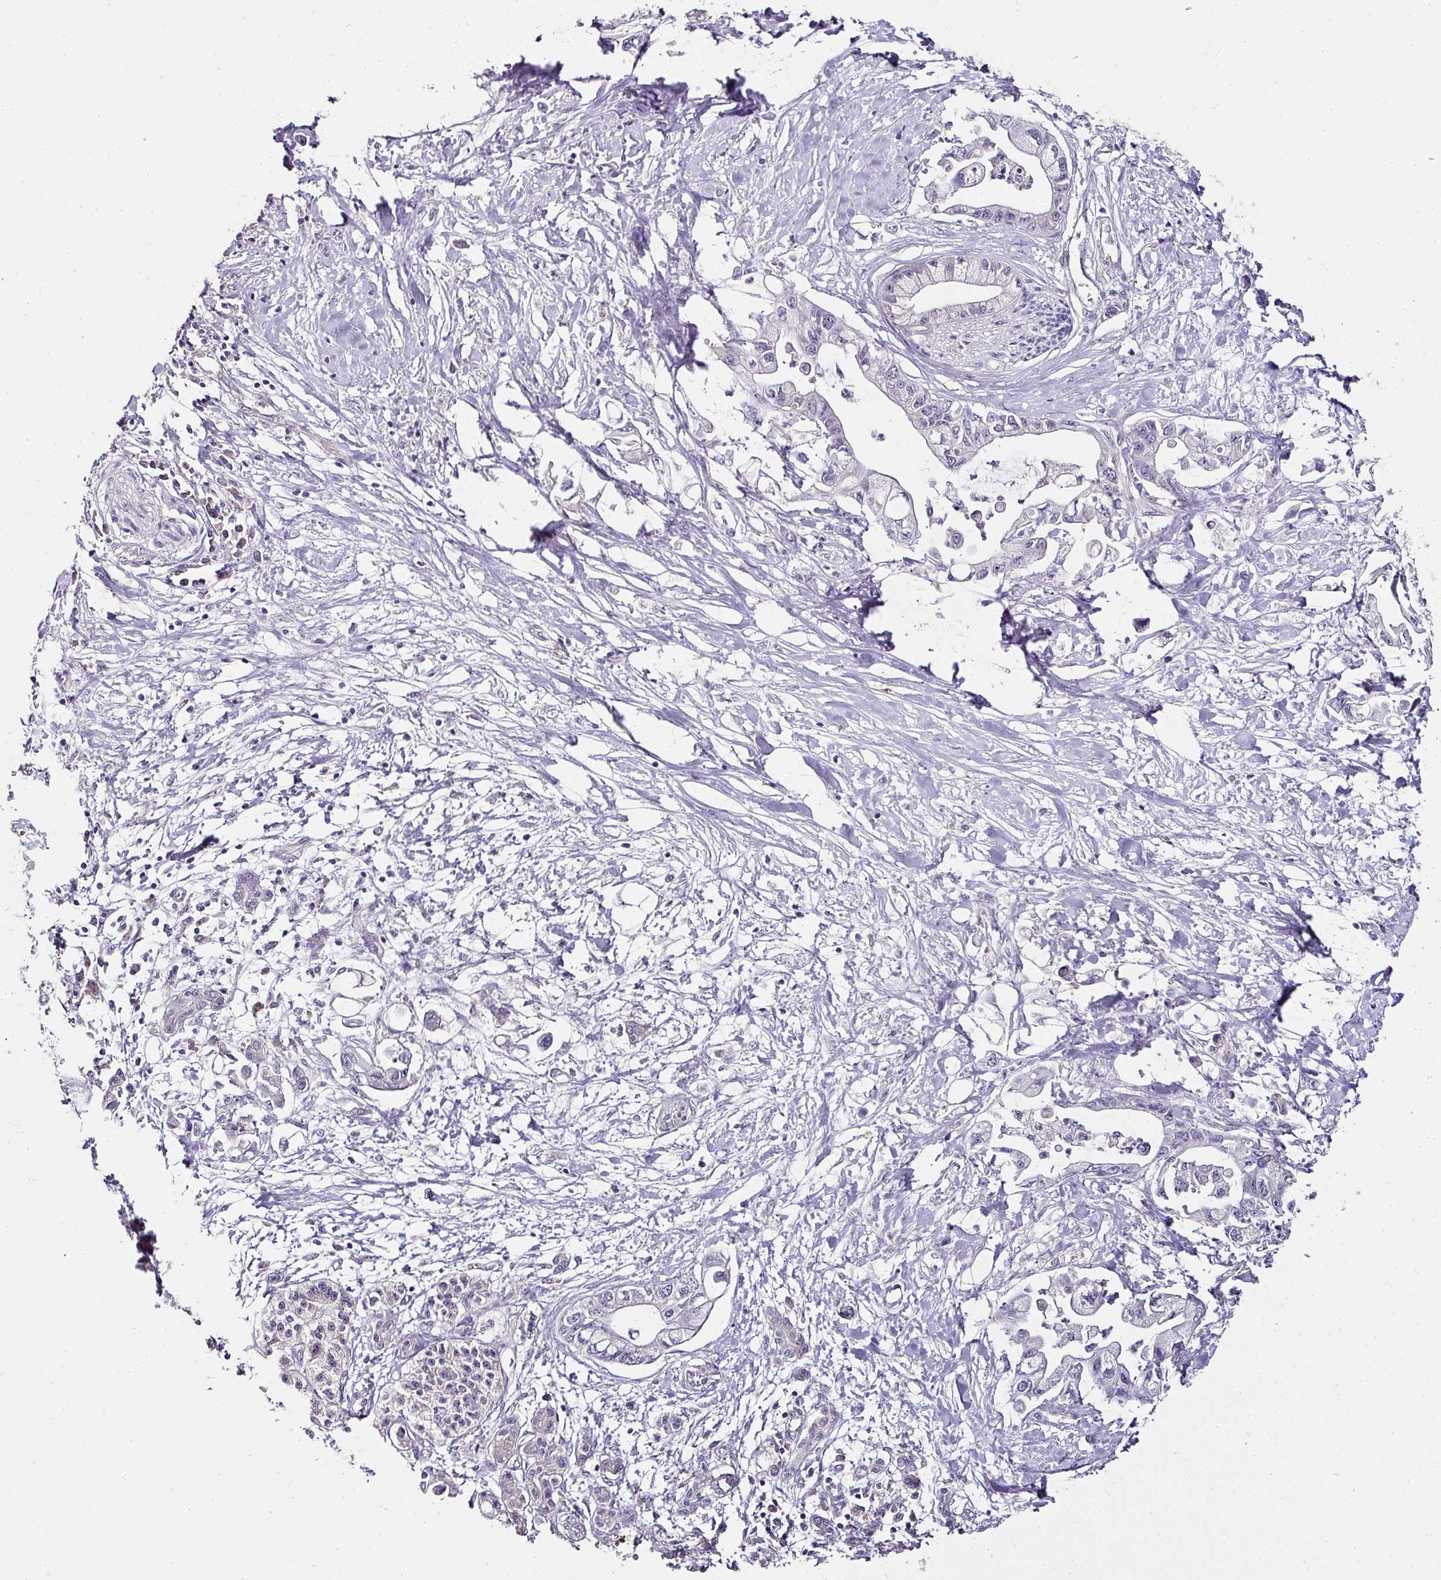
{"staining": {"intensity": "negative", "quantity": "none", "location": "none"}, "tissue": "pancreatic cancer", "cell_type": "Tumor cells", "image_type": "cancer", "snomed": [{"axis": "morphology", "description": "Adenocarcinoma, NOS"}, {"axis": "topography", "description": "Pancreas"}], "caption": "High magnification brightfield microscopy of pancreatic cancer stained with DAB (brown) and counterstained with hematoxylin (blue): tumor cells show no significant positivity.", "gene": "SKIC2", "patient": {"sex": "male", "age": 61}}